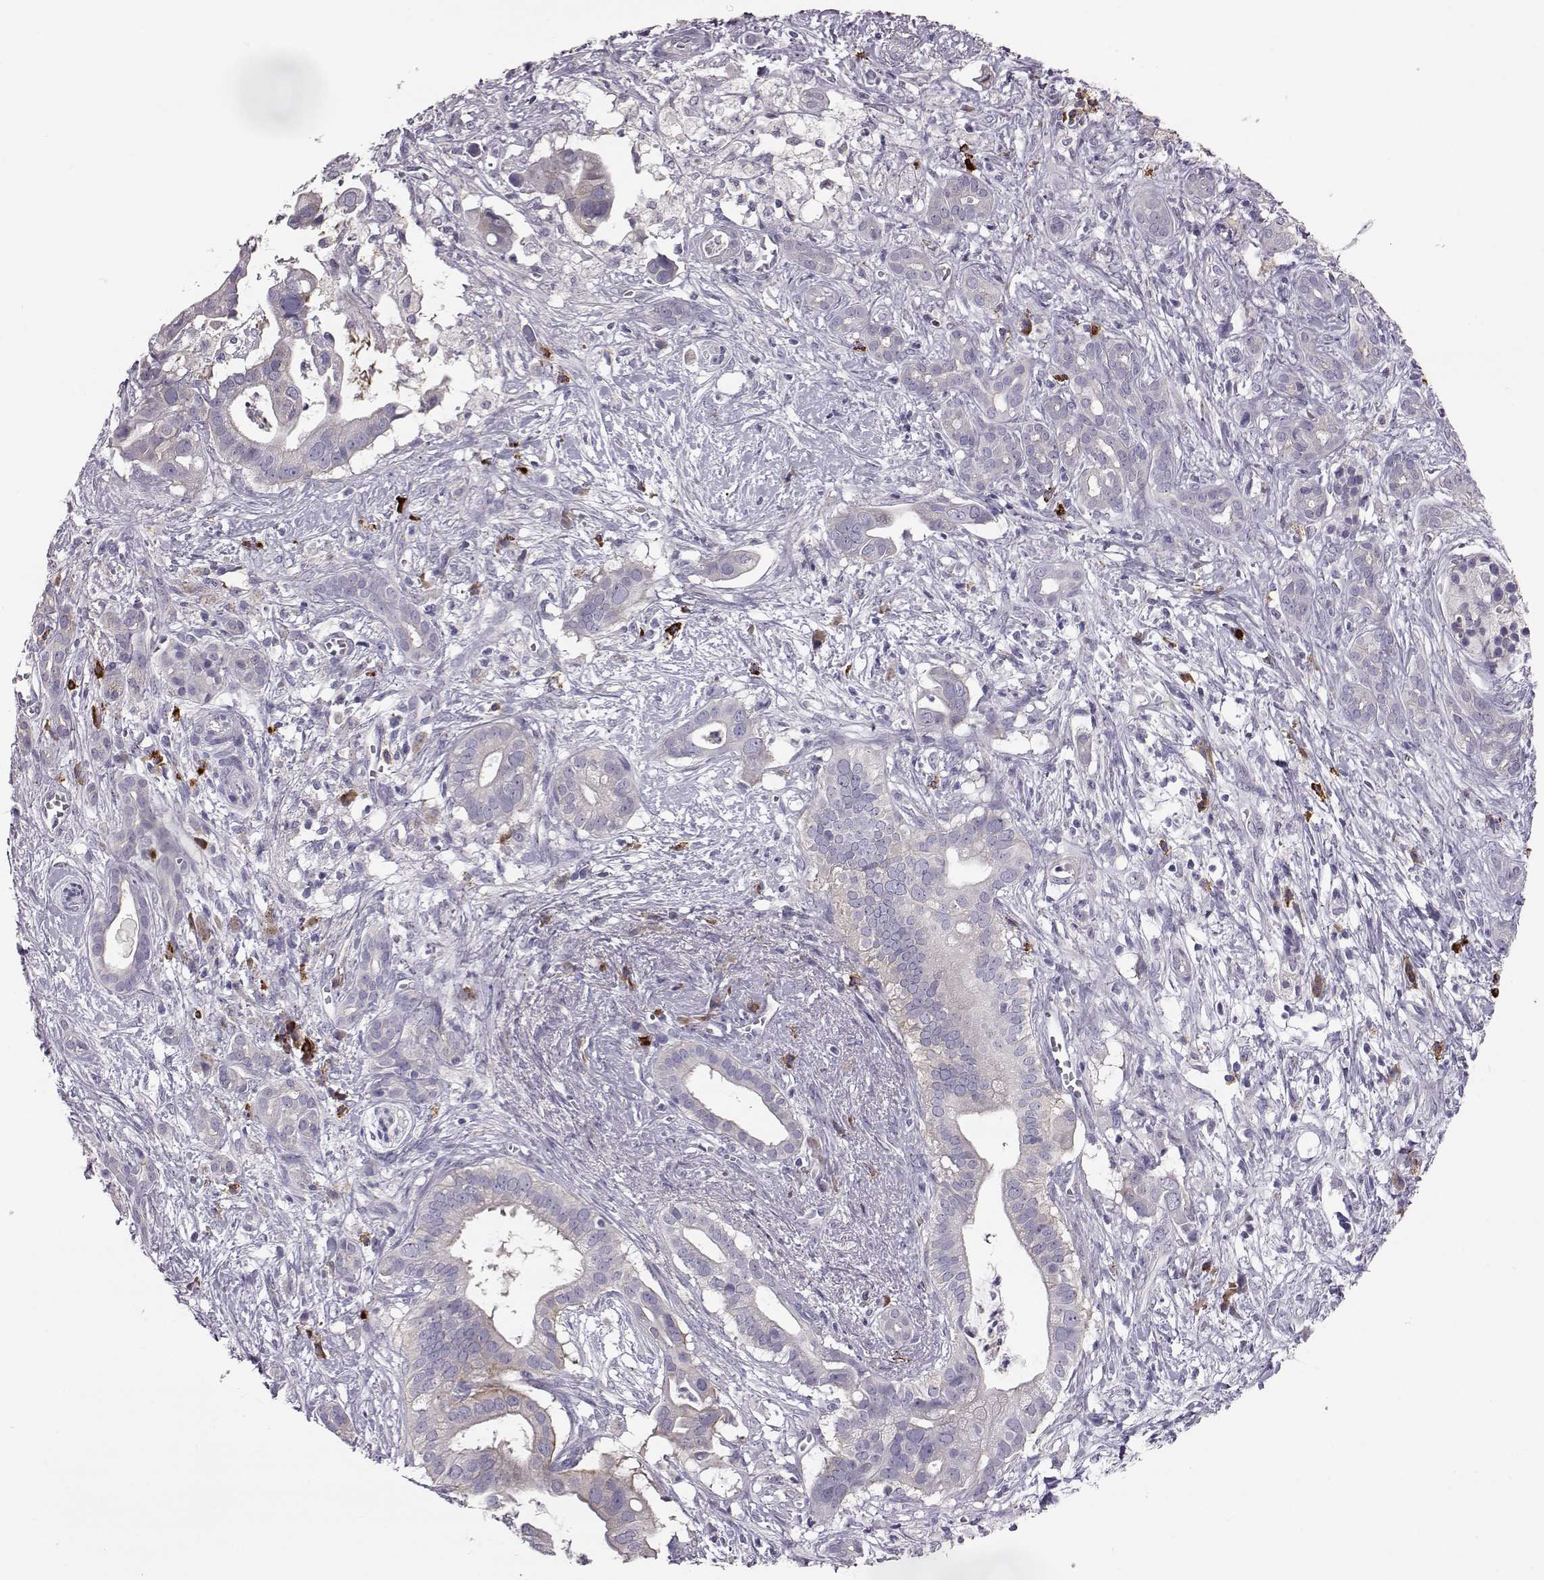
{"staining": {"intensity": "negative", "quantity": "none", "location": "none"}, "tissue": "pancreatic cancer", "cell_type": "Tumor cells", "image_type": "cancer", "snomed": [{"axis": "morphology", "description": "Adenocarcinoma, NOS"}, {"axis": "topography", "description": "Pancreas"}], "caption": "Pancreatic adenocarcinoma was stained to show a protein in brown. There is no significant positivity in tumor cells.", "gene": "ADGRG5", "patient": {"sex": "male", "age": 61}}